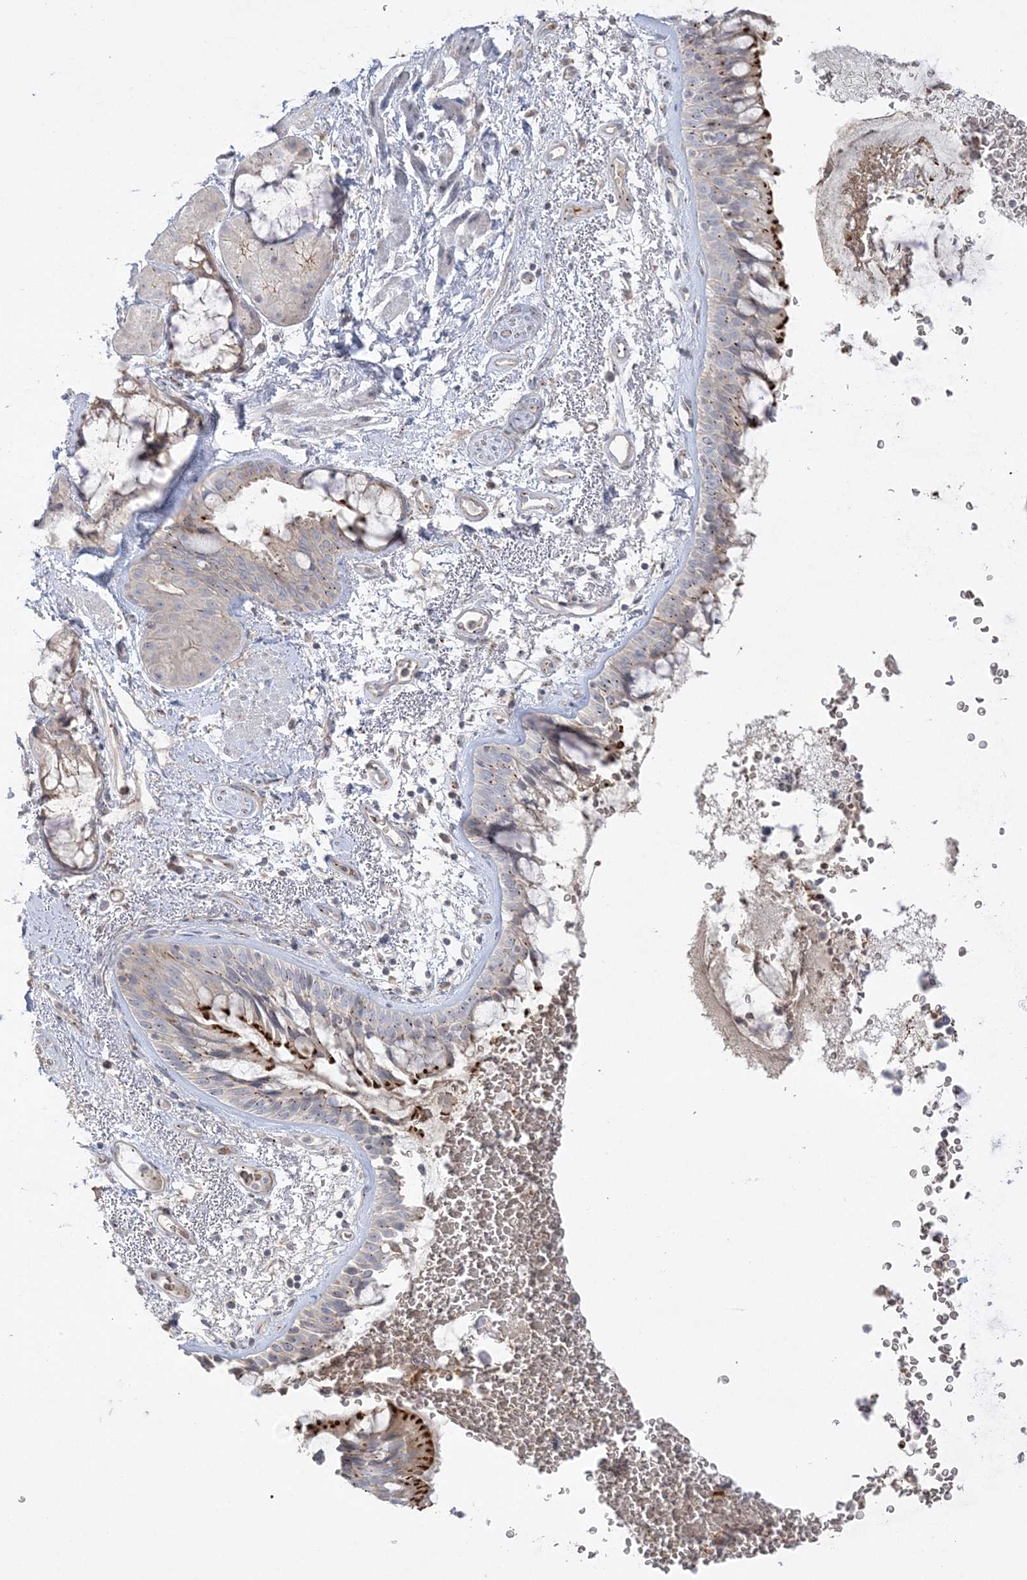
{"staining": {"intensity": "strong", "quantity": "25%-75%", "location": "cytoplasmic/membranous"}, "tissue": "bronchus", "cell_type": "Respiratory epithelial cells", "image_type": "normal", "snomed": [{"axis": "morphology", "description": "Normal tissue, NOS"}, {"axis": "morphology", "description": "Squamous cell carcinoma, NOS"}, {"axis": "topography", "description": "Lymph node"}, {"axis": "topography", "description": "Bronchus"}, {"axis": "topography", "description": "Lung"}], "caption": "Immunohistochemical staining of normal bronchus demonstrates high levels of strong cytoplasmic/membranous staining in about 25%-75% of respiratory epithelial cells.", "gene": "ADAMTS12", "patient": {"sex": "male", "age": 66}}